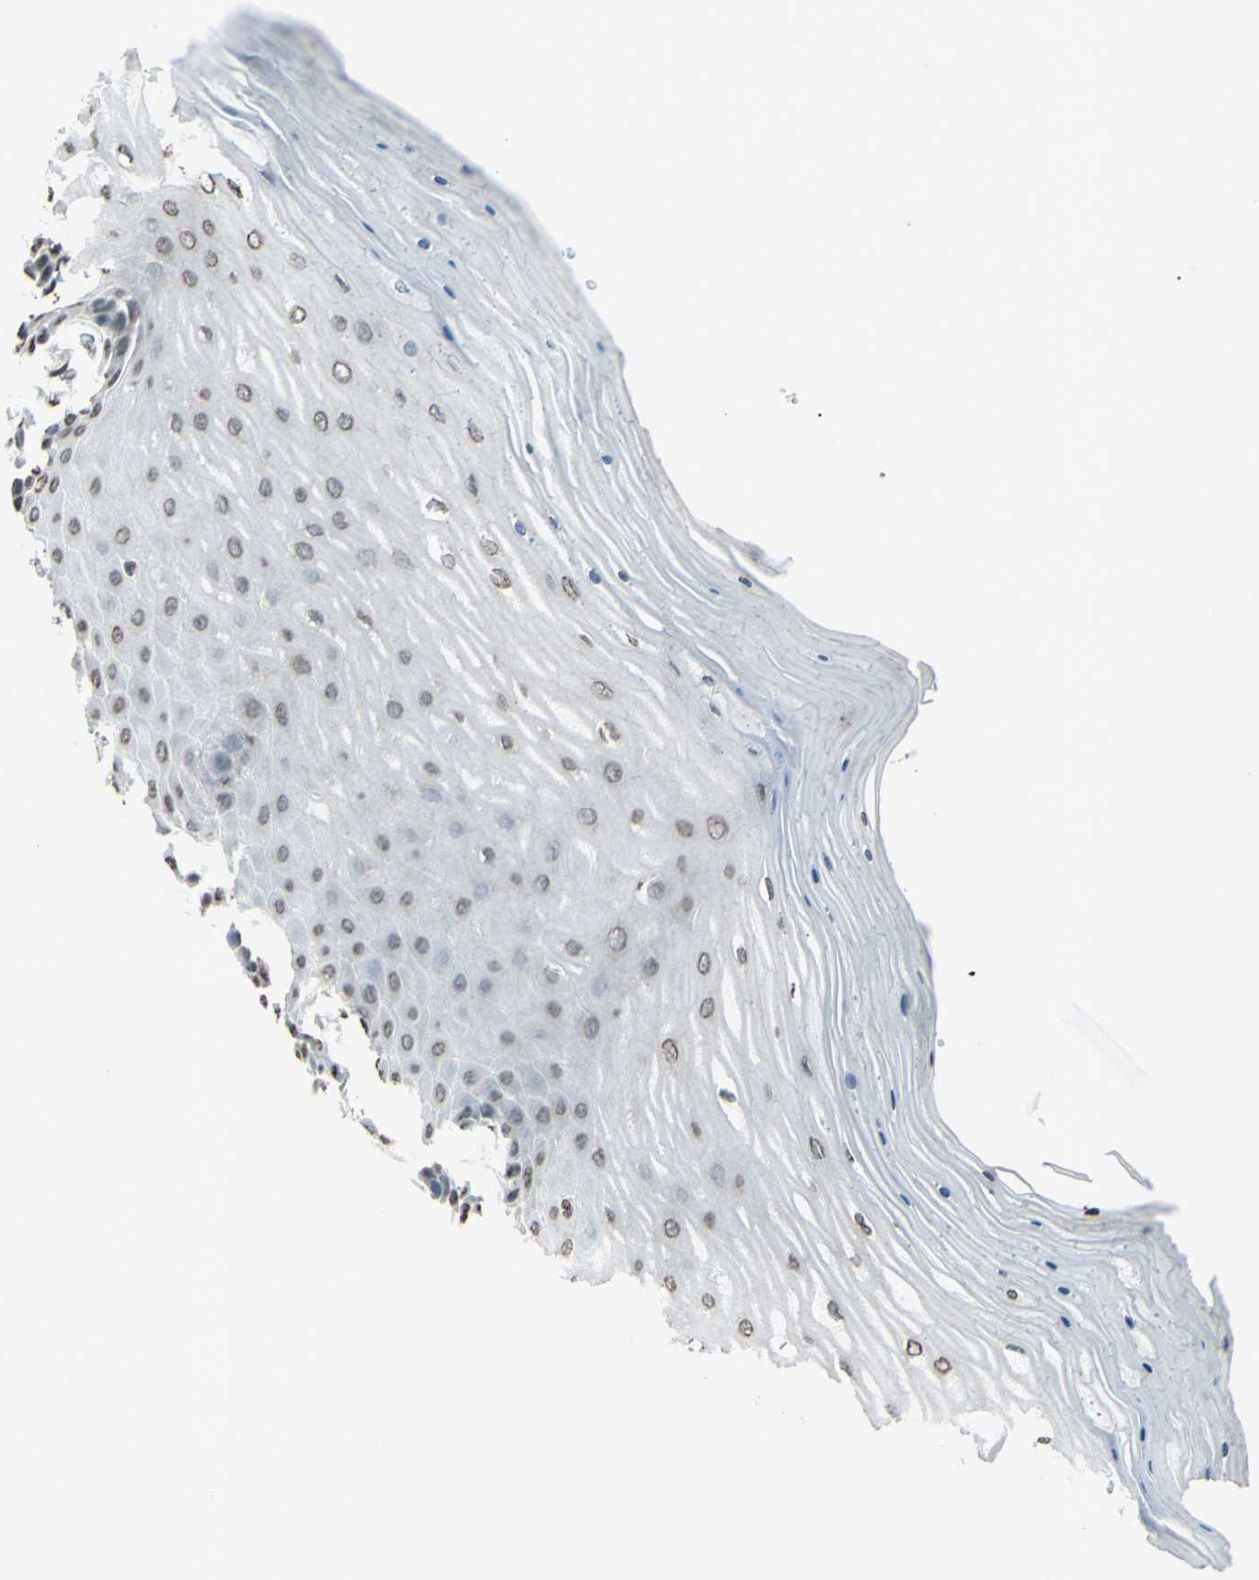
{"staining": {"intensity": "weak", "quantity": "25%-75%", "location": "cytoplasmic/membranous"}, "tissue": "cervix", "cell_type": "Squamous epithelial cells", "image_type": "normal", "snomed": [{"axis": "morphology", "description": "Normal tissue, NOS"}, {"axis": "topography", "description": "Cervix"}], "caption": "Immunohistochemical staining of normal cervix displays weak cytoplasmic/membranous protein expression in about 25%-75% of squamous epithelial cells.", "gene": "CD79B", "patient": {"sex": "female", "age": 55}}